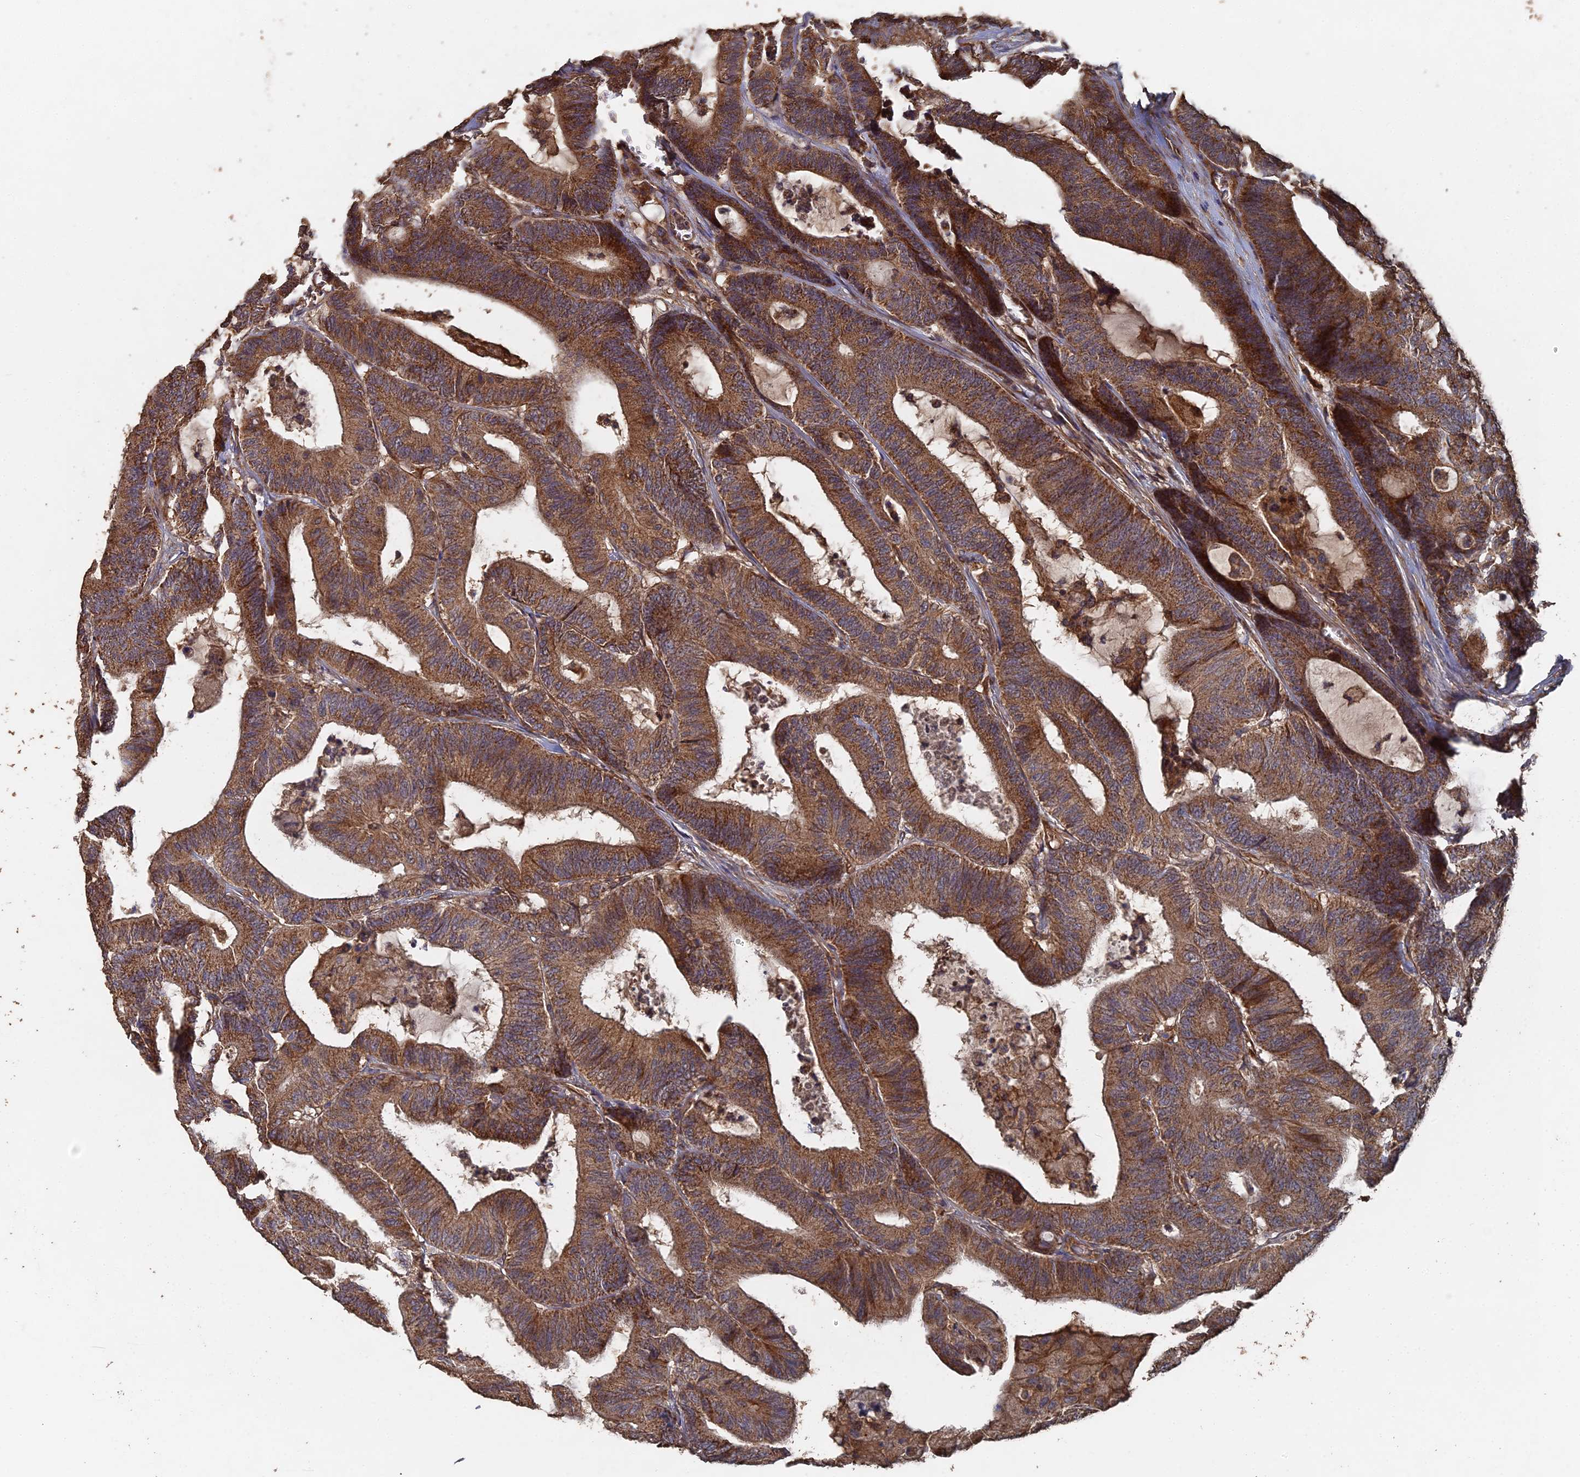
{"staining": {"intensity": "strong", "quantity": ">75%", "location": "cytoplasmic/membranous"}, "tissue": "colorectal cancer", "cell_type": "Tumor cells", "image_type": "cancer", "snomed": [{"axis": "morphology", "description": "Adenocarcinoma, NOS"}, {"axis": "topography", "description": "Colon"}], "caption": "There is high levels of strong cytoplasmic/membranous positivity in tumor cells of adenocarcinoma (colorectal), as demonstrated by immunohistochemical staining (brown color).", "gene": "SPANXN4", "patient": {"sex": "female", "age": 84}}